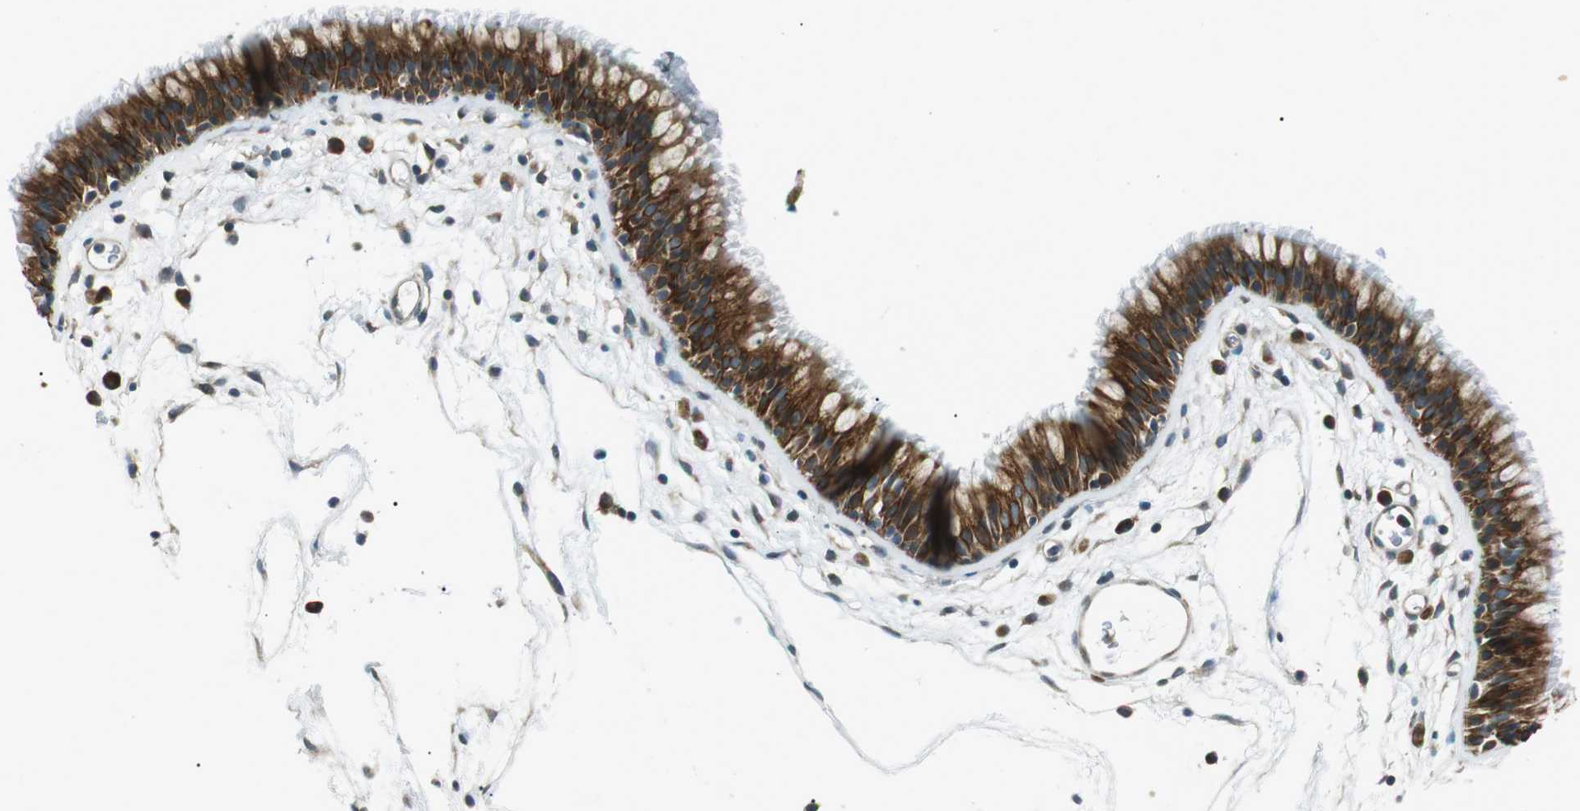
{"staining": {"intensity": "strong", "quantity": ">75%", "location": "cytoplasmic/membranous"}, "tissue": "nasopharynx", "cell_type": "Respiratory epithelial cells", "image_type": "normal", "snomed": [{"axis": "morphology", "description": "Normal tissue, NOS"}, {"axis": "morphology", "description": "Inflammation, NOS"}, {"axis": "topography", "description": "Nasopharynx"}], "caption": "Strong cytoplasmic/membranous staining for a protein is identified in approximately >75% of respiratory epithelial cells of normal nasopharynx using immunohistochemistry.", "gene": "TMEM74", "patient": {"sex": "male", "age": 48}}